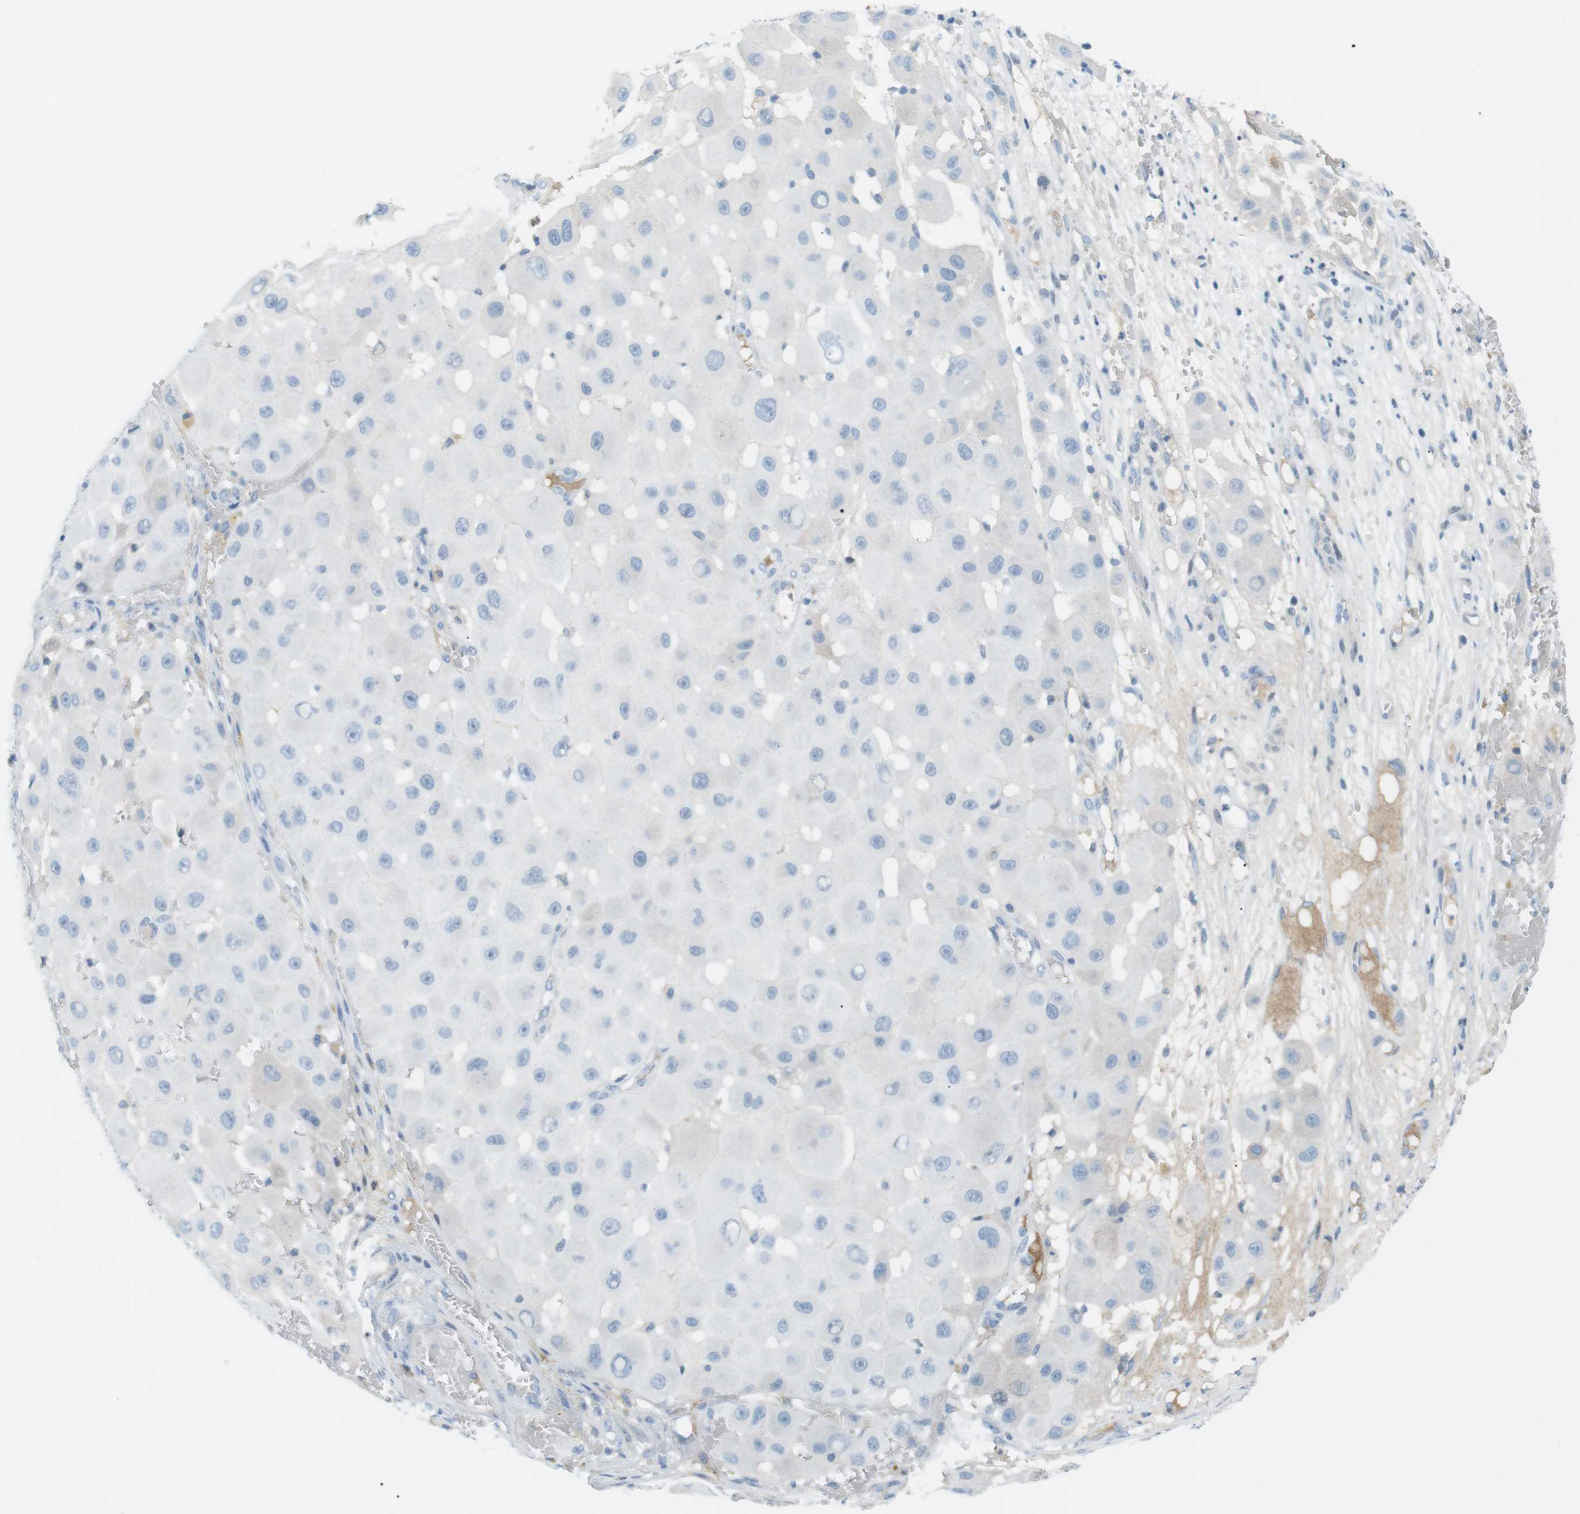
{"staining": {"intensity": "negative", "quantity": "none", "location": "none"}, "tissue": "melanoma", "cell_type": "Tumor cells", "image_type": "cancer", "snomed": [{"axis": "morphology", "description": "Malignant melanoma, NOS"}, {"axis": "topography", "description": "Skin"}], "caption": "Immunohistochemical staining of melanoma exhibits no significant expression in tumor cells.", "gene": "AZGP1", "patient": {"sex": "female", "age": 81}}